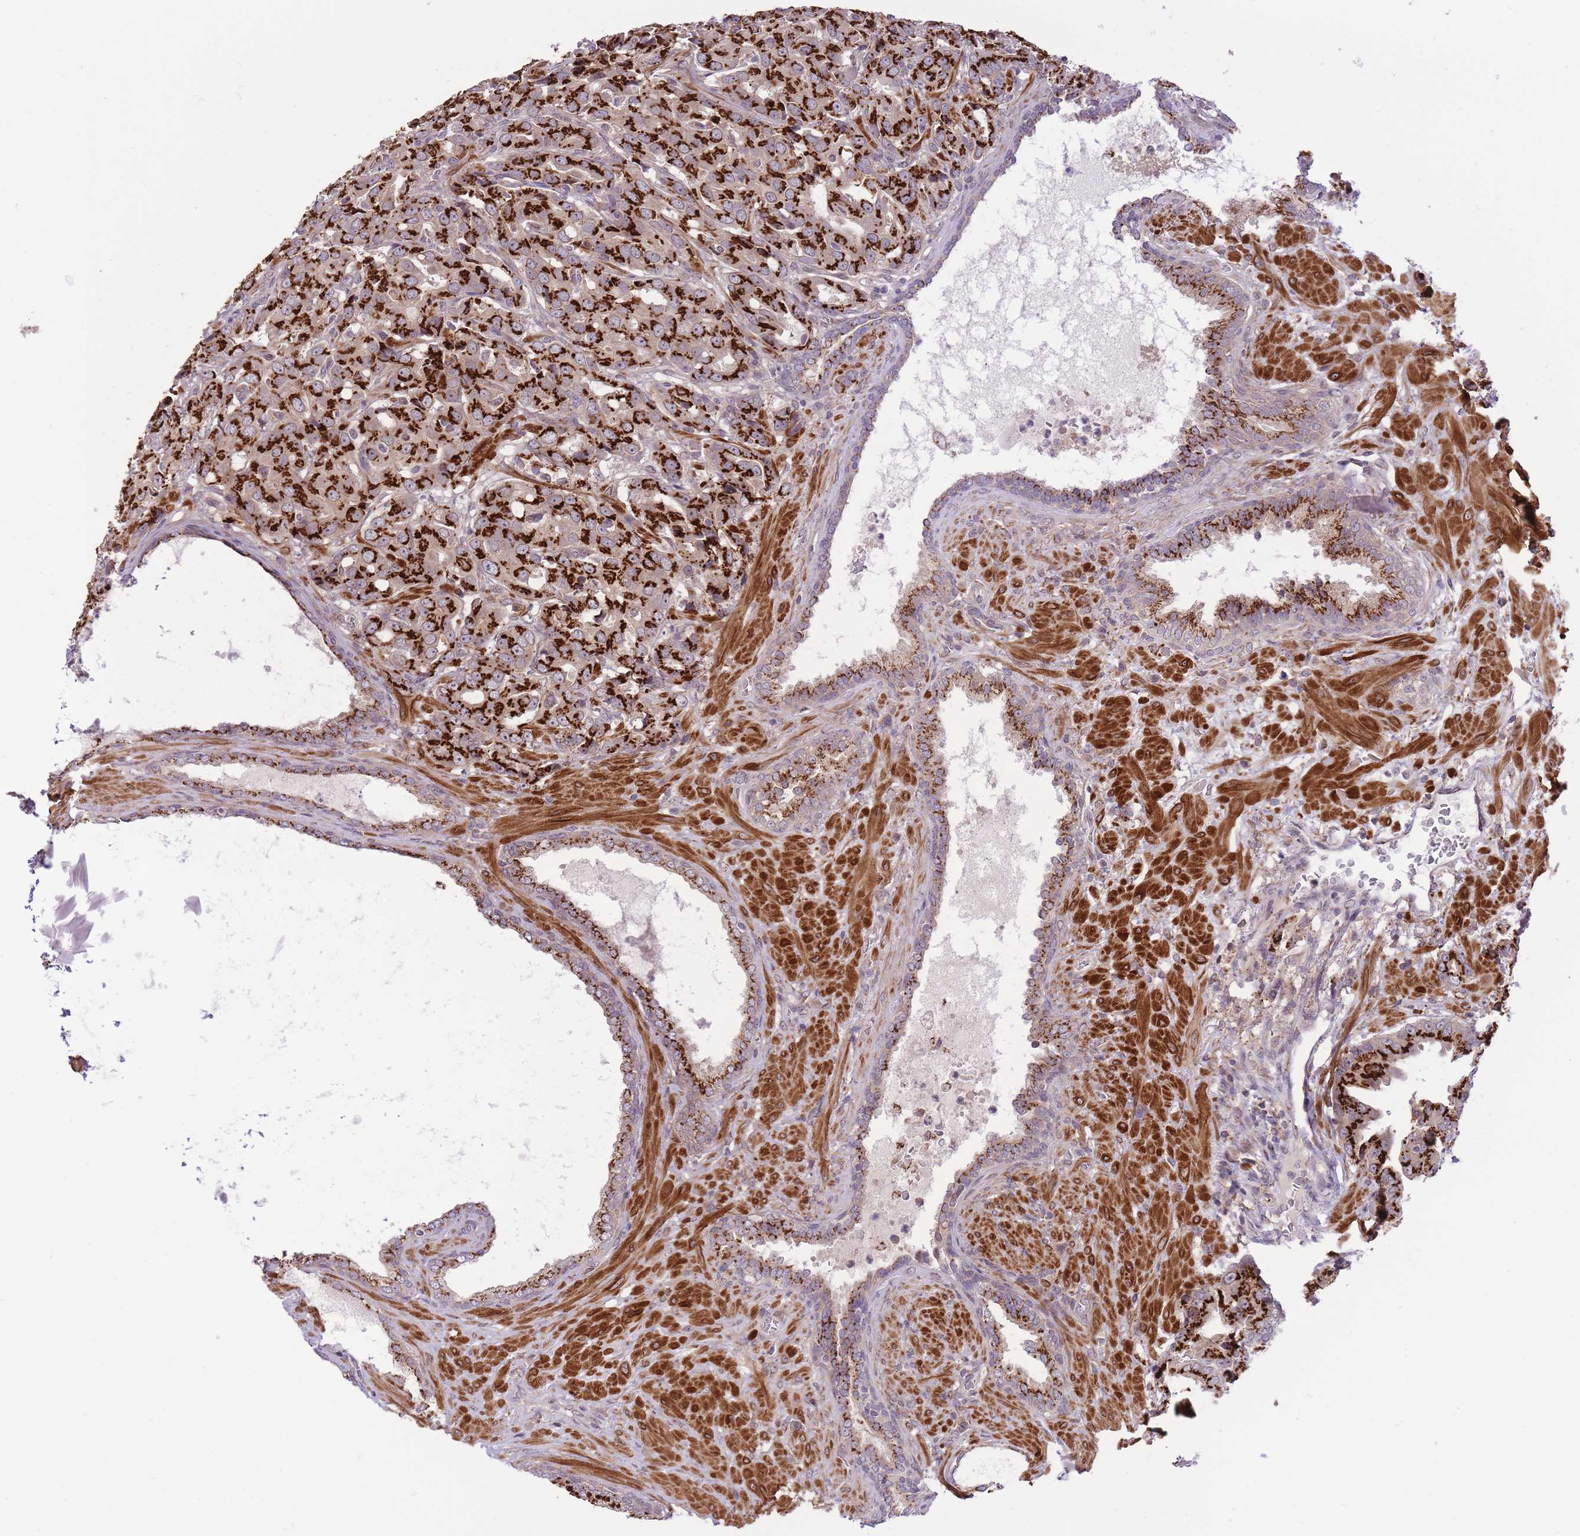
{"staining": {"intensity": "strong", "quantity": ">75%", "location": "cytoplasmic/membranous"}, "tissue": "prostate cancer", "cell_type": "Tumor cells", "image_type": "cancer", "snomed": [{"axis": "morphology", "description": "Adenocarcinoma, High grade"}, {"axis": "topography", "description": "Prostate"}], "caption": "Brown immunohistochemical staining in human adenocarcinoma (high-grade) (prostate) displays strong cytoplasmic/membranous staining in approximately >75% of tumor cells.", "gene": "ZBED5", "patient": {"sex": "male", "age": 68}}